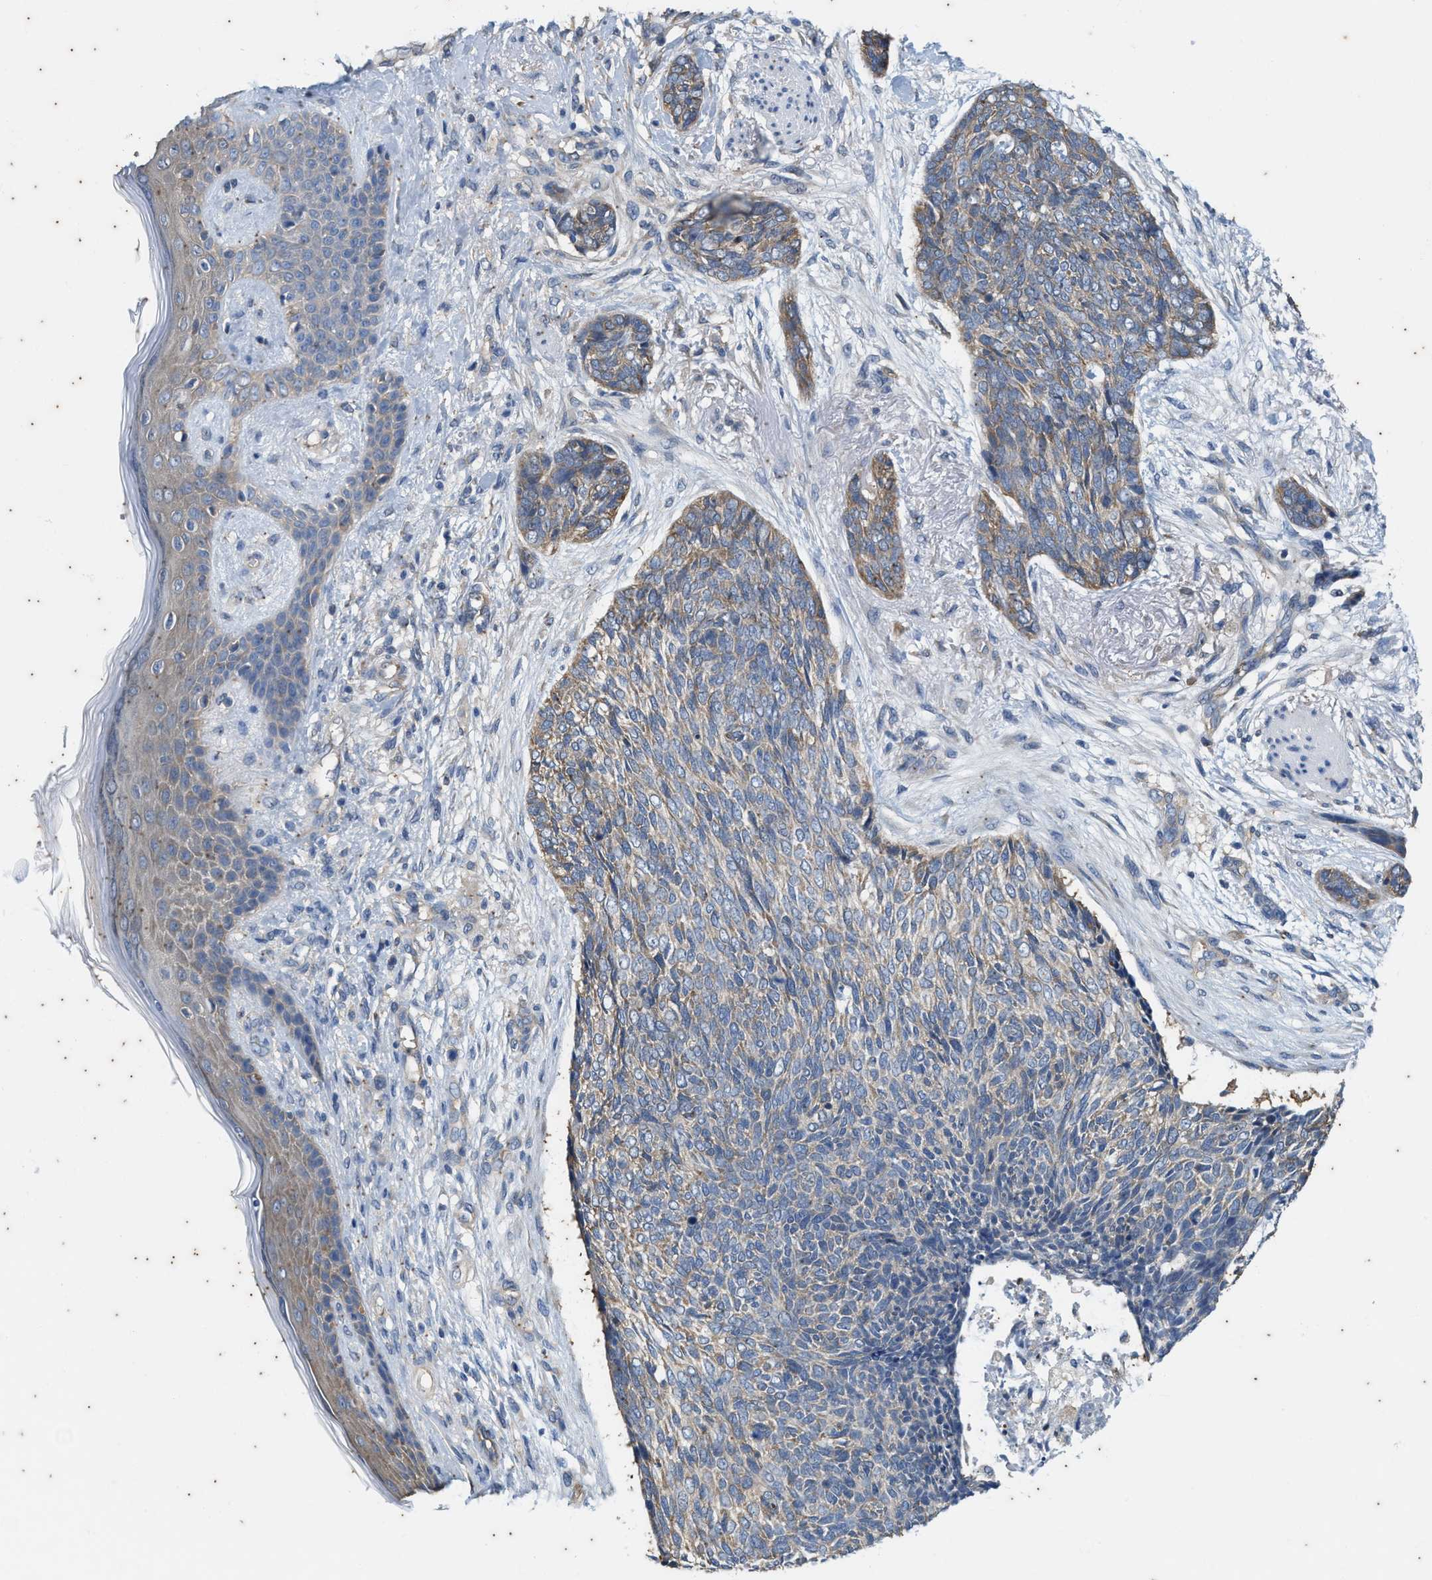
{"staining": {"intensity": "weak", "quantity": "<25%", "location": "cytoplasmic/membranous"}, "tissue": "skin cancer", "cell_type": "Tumor cells", "image_type": "cancer", "snomed": [{"axis": "morphology", "description": "Basal cell carcinoma"}, {"axis": "topography", "description": "Skin"}], "caption": "The micrograph displays no significant staining in tumor cells of basal cell carcinoma (skin). (DAB (3,3'-diaminobenzidine) IHC visualized using brightfield microscopy, high magnification).", "gene": "COX19", "patient": {"sex": "female", "age": 84}}